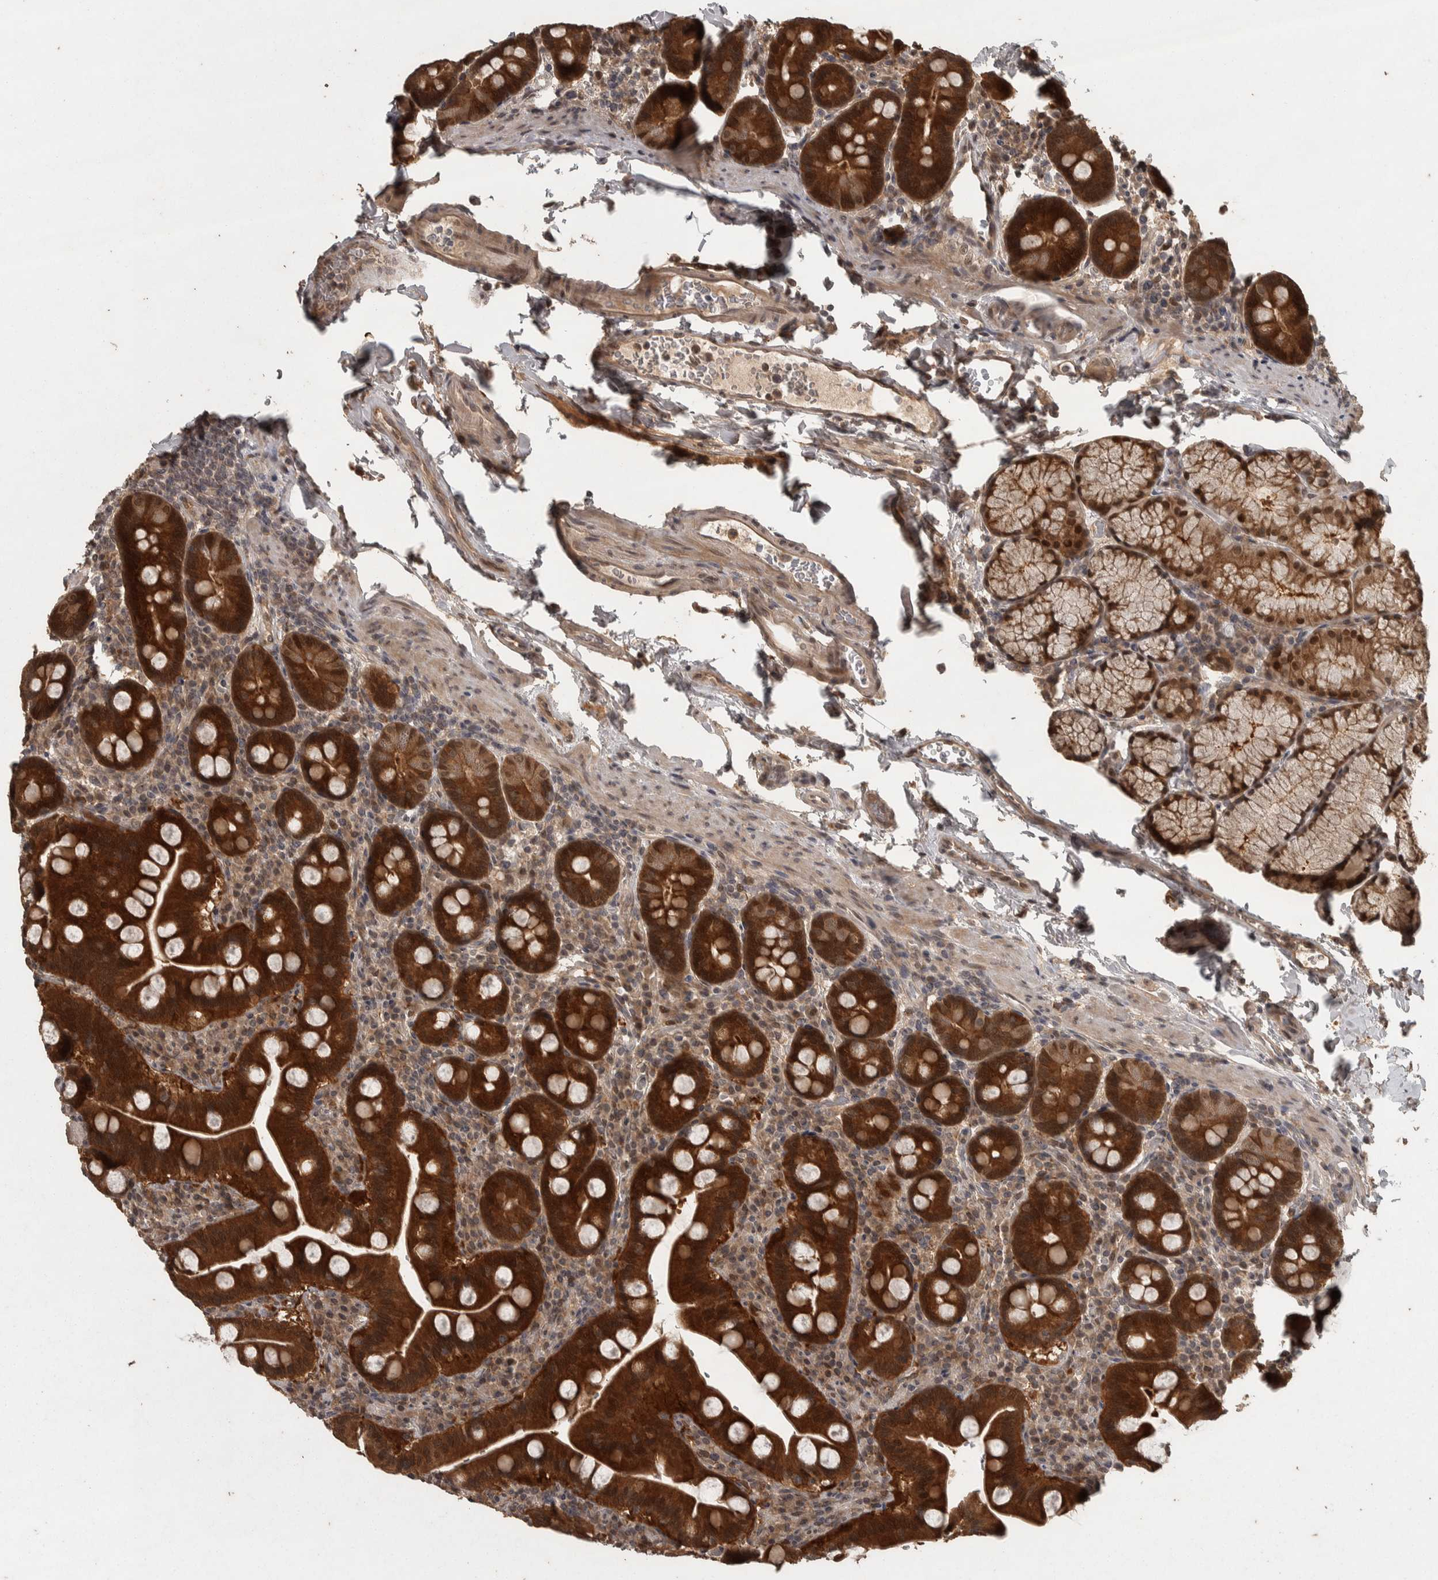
{"staining": {"intensity": "strong", "quantity": ">75%", "location": "cytoplasmic/membranous,nuclear"}, "tissue": "duodenum", "cell_type": "Glandular cells", "image_type": "normal", "snomed": [{"axis": "morphology", "description": "Normal tissue, NOS"}, {"axis": "morphology", "description": "Adenocarcinoma, NOS"}, {"axis": "topography", "description": "Pancreas"}, {"axis": "topography", "description": "Duodenum"}], "caption": "High-magnification brightfield microscopy of unremarkable duodenum stained with DAB (3,3'-diaminobenzidine) (brown) and counterstained with hematoxylin (blue). glandular cells exhibit strong cytoplasmic/membranous,nuclear positivity is appreciated in approximately>75% of cells. The protein is shown in brown color, while the nuclei are stained blue.", "gene": "ACO1", "patient": {"sex": "male", "age": 50}}